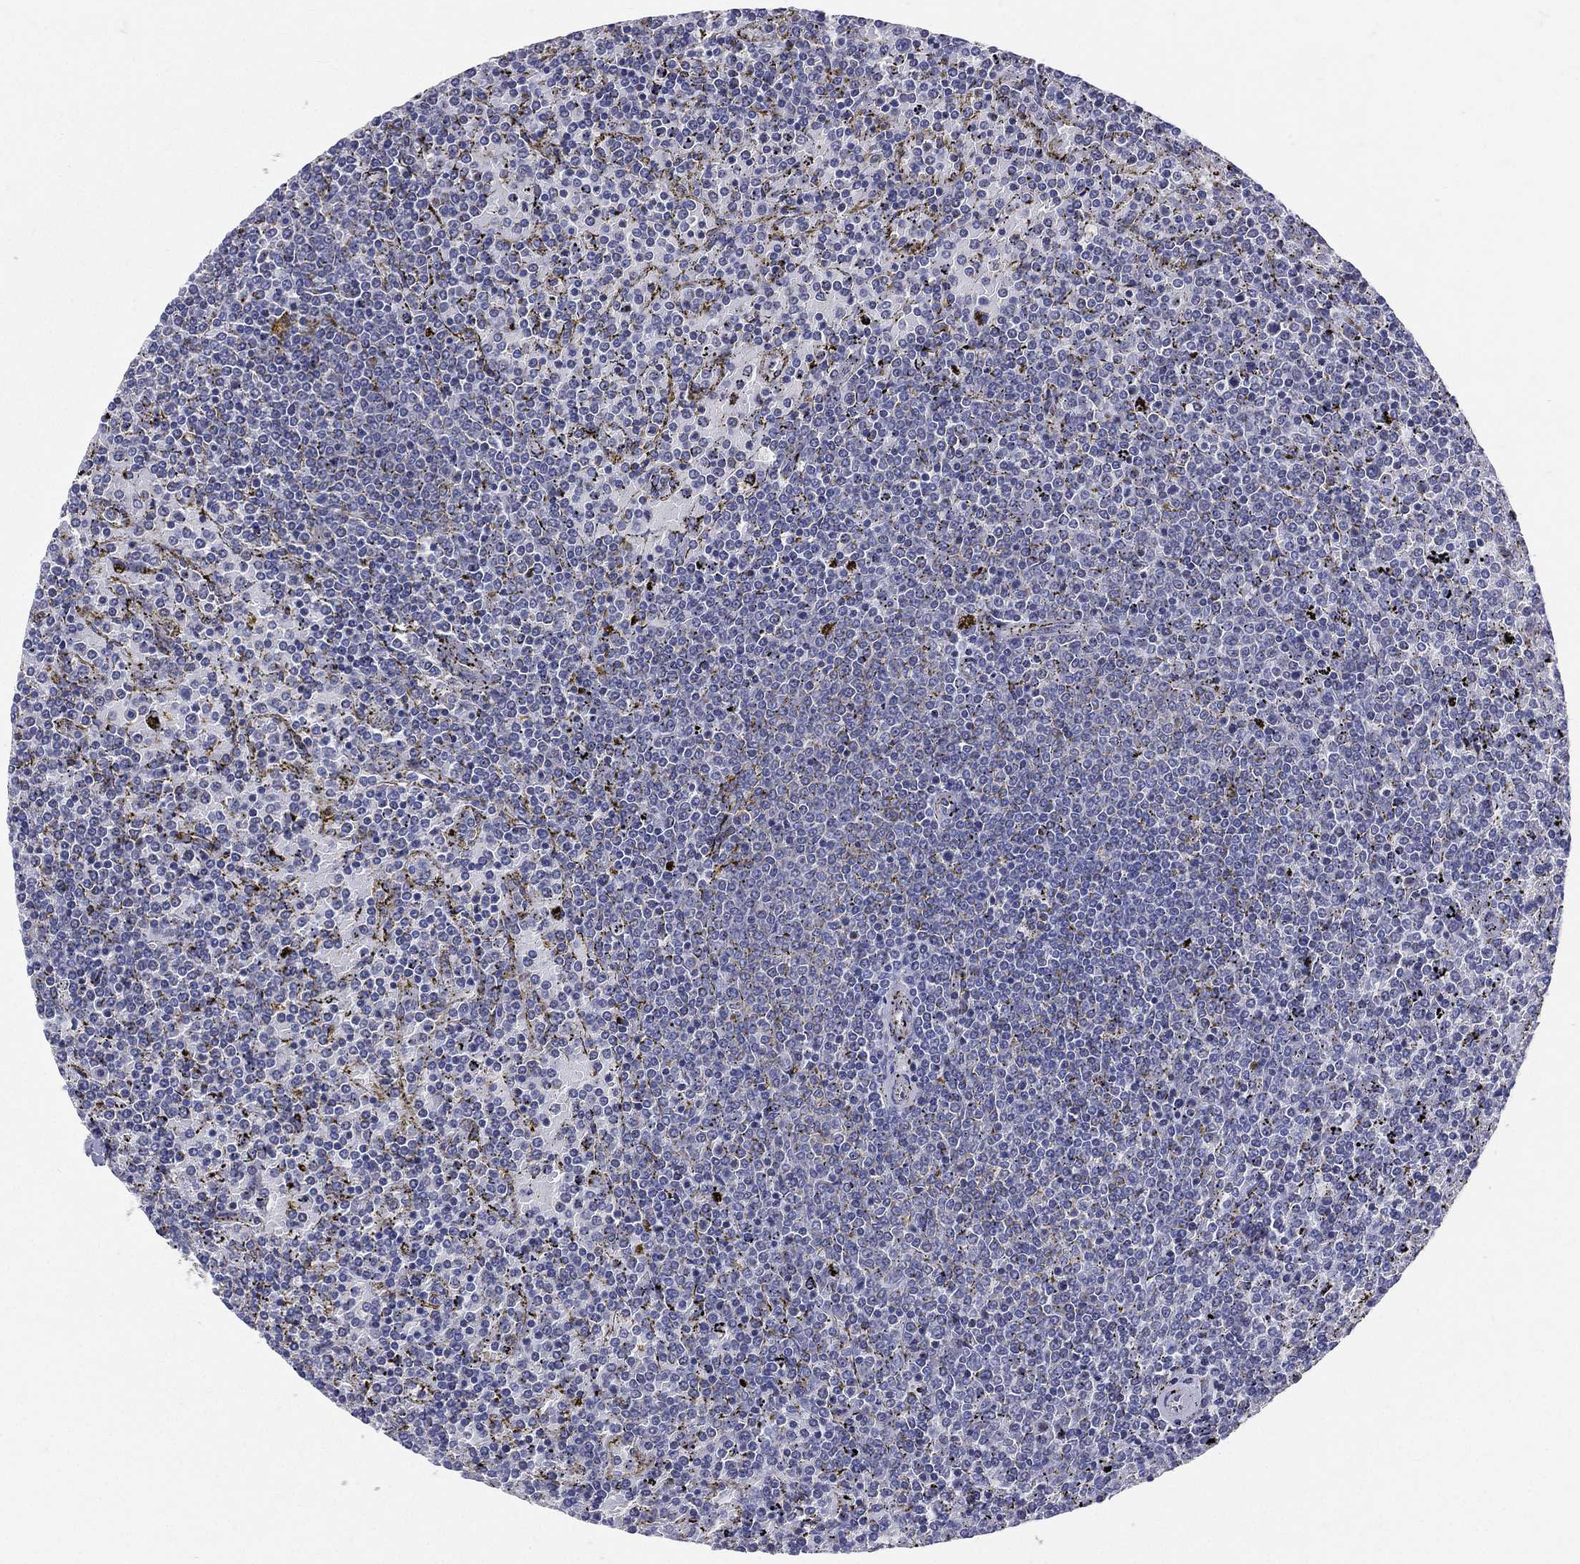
{"staining": {"intensity": "negative", "quantity": "none", "location": "none"}, "tissue": "lymphoma", "cell_type": "Tumor cells", "image_type": "cancer", "snomed": [{"axis": "morphology", "description": "Malignant lymphoma, non-Hodgkin's type, Low grade"}, {"axis": "topography", "description": "Spleen"}], "caption": "DAB immunohistochemical staining of lymphoma demonstrates no significant expression in tumor cells. The staining is performed using DAB brown chromogen with nuclei counter-stained in using hematoxylin.", "gene": "PWWP3A", "patient": {"sex": "female", "age": 77}}